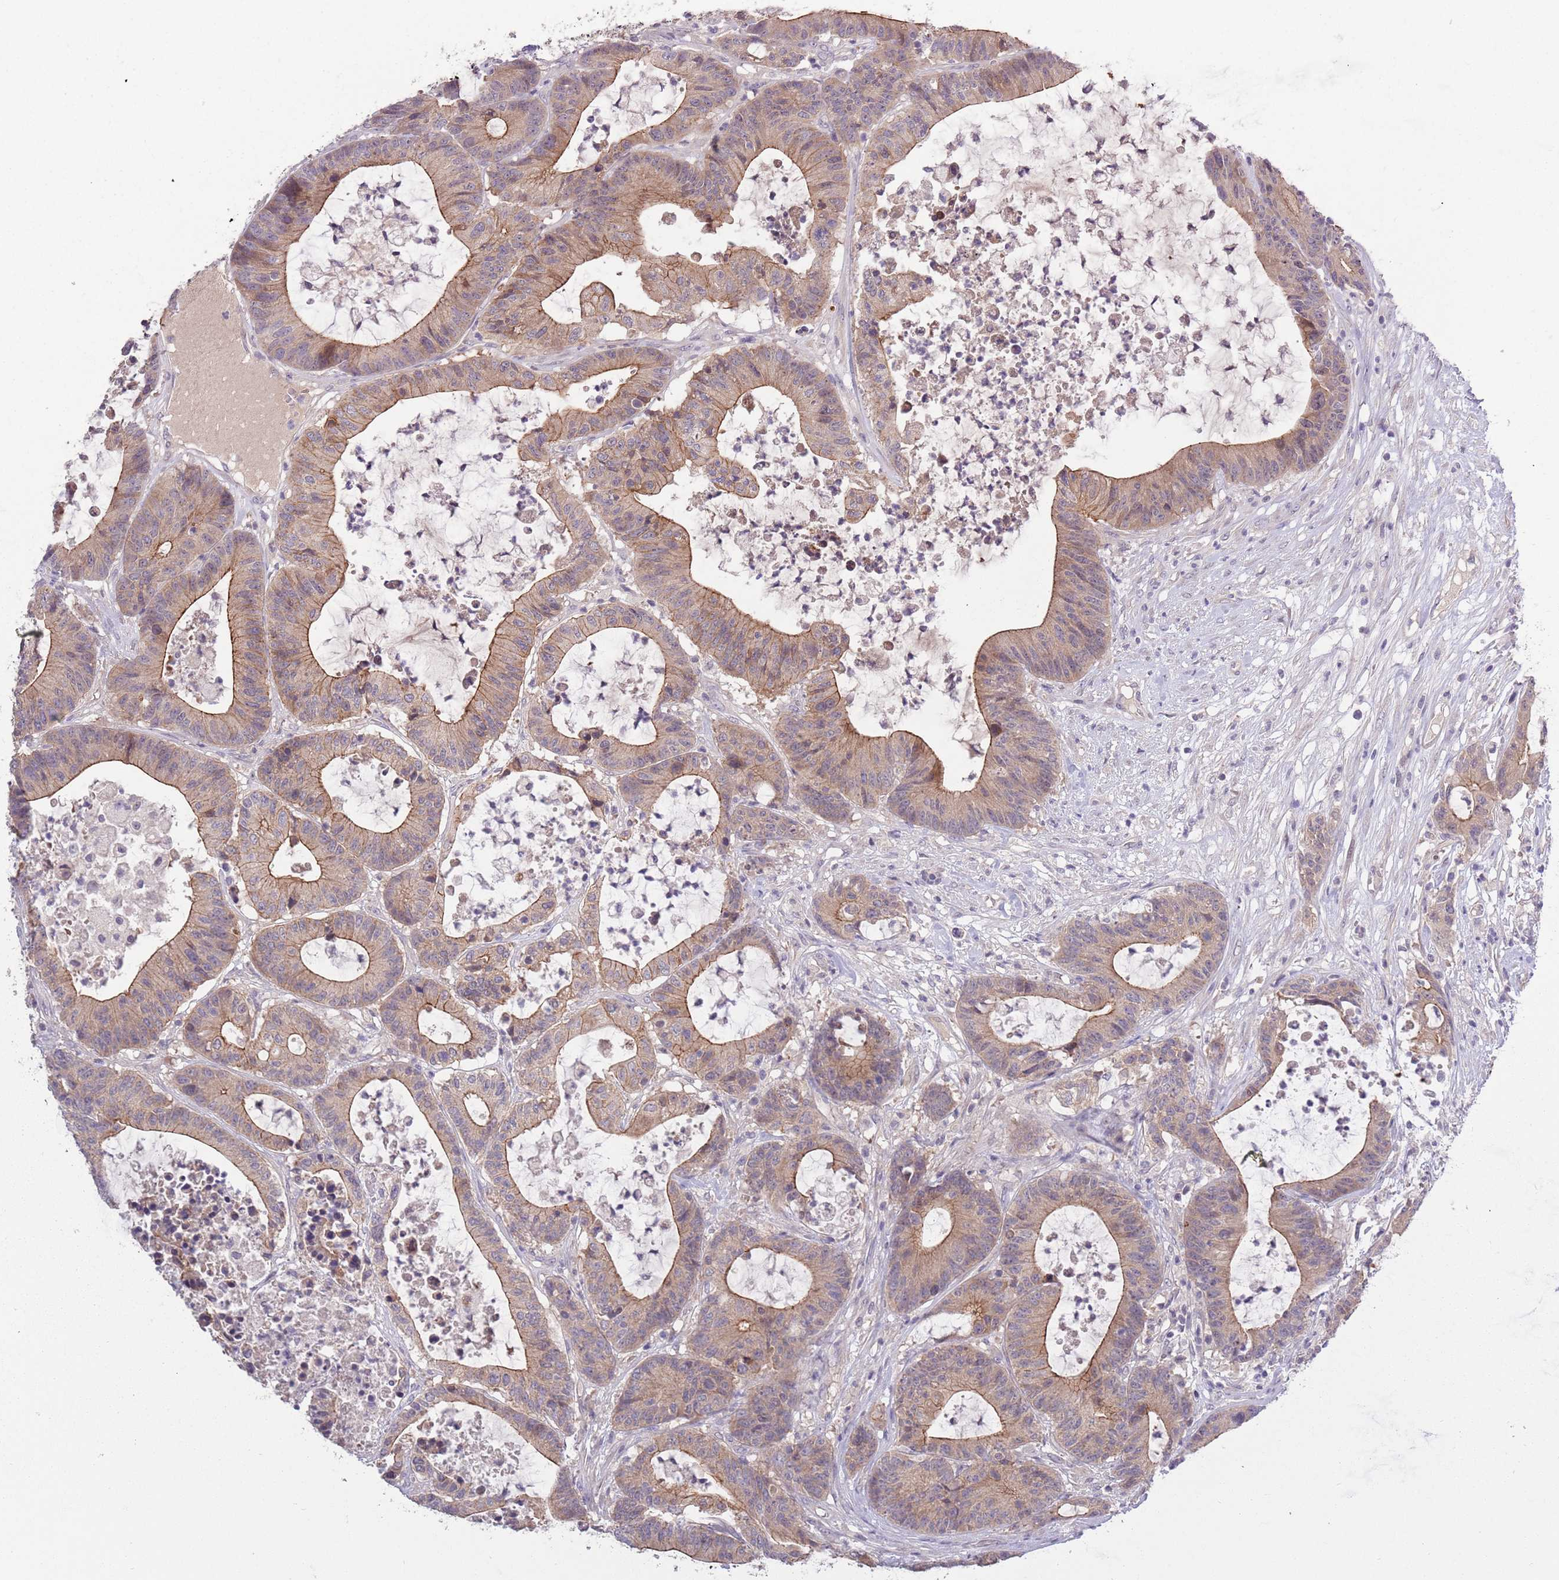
{"staining": {"intensity": "moderate", "quantity": ">75%", "location": "cytoplasmic/membranous"}, "tissue": "colorectal cancer", "cell_type": "Tumor cells", "image_type": "cancer", "snomed": [{"axis": "morphology", "description": "Adenocarcinoma, NOS"}, {"axis": "topography", "description": "Colon"}], "caption": "The histopathology image displays staining of colorectal adenocarcinoma, revealing moderate cytoplasmic/membranous protein positivity (brown color) within tumor cells. Using DAB (brown) and hematoxylin (blue) stains, captured at high magnification using brightfield microscopy.", "gene": "SHROOM3", "patient": {"sex": "female", "age": 84}}